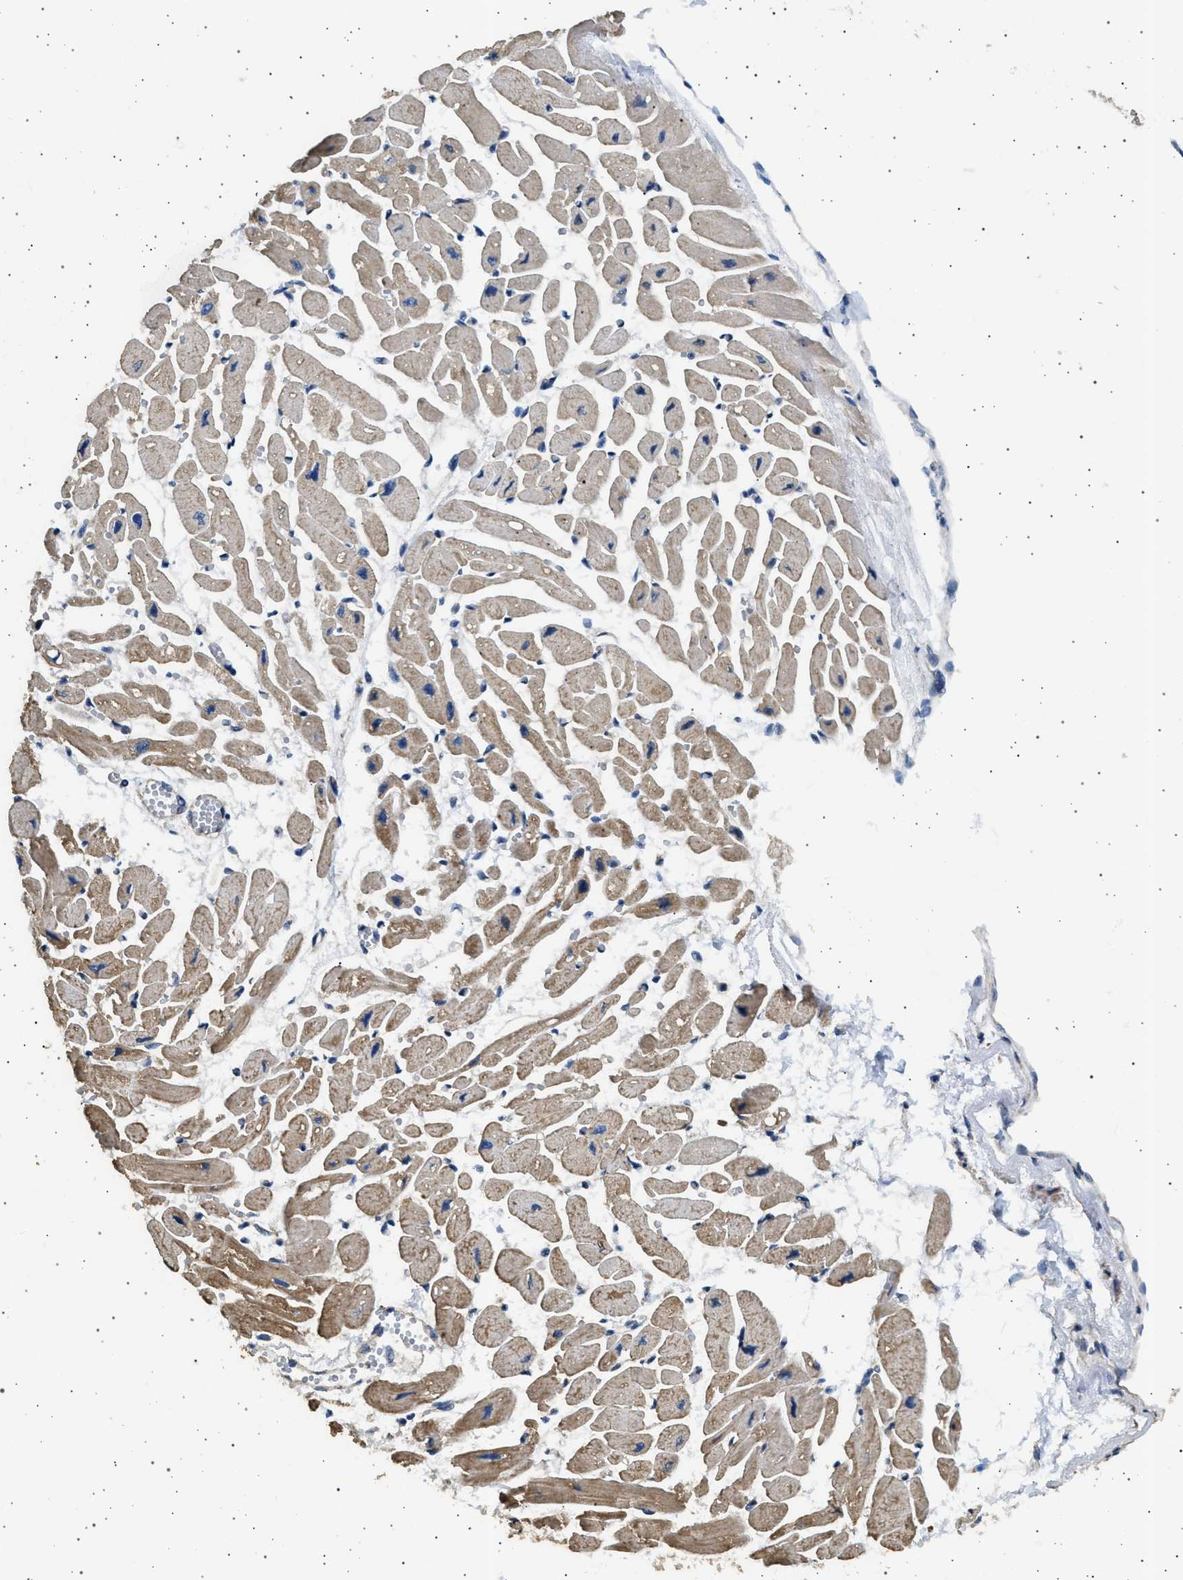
{"staining": {"intensity": "moderate", "quantity": "25%-75%", "location": "cytoplasmic/membranous"}, "tissue": "heart muscle", "cell_type": "Cardiomyocytes", "image_type": "normal", "snomed": [{"axis": "morphology", "description": "Normal tissue, NOS"}, {"axis": "topography", "description": "Heart"}], "caption": "A brown stain shows moderate cytoplasmic/membranous expression of a protein in cardiomyocytes of unremarkable heart muscle. (brown staining indicates protein expression, while blue staining denotes nuclei).", "gene": "KCNA4", "patient": {"sex": "female", "age": 54}}